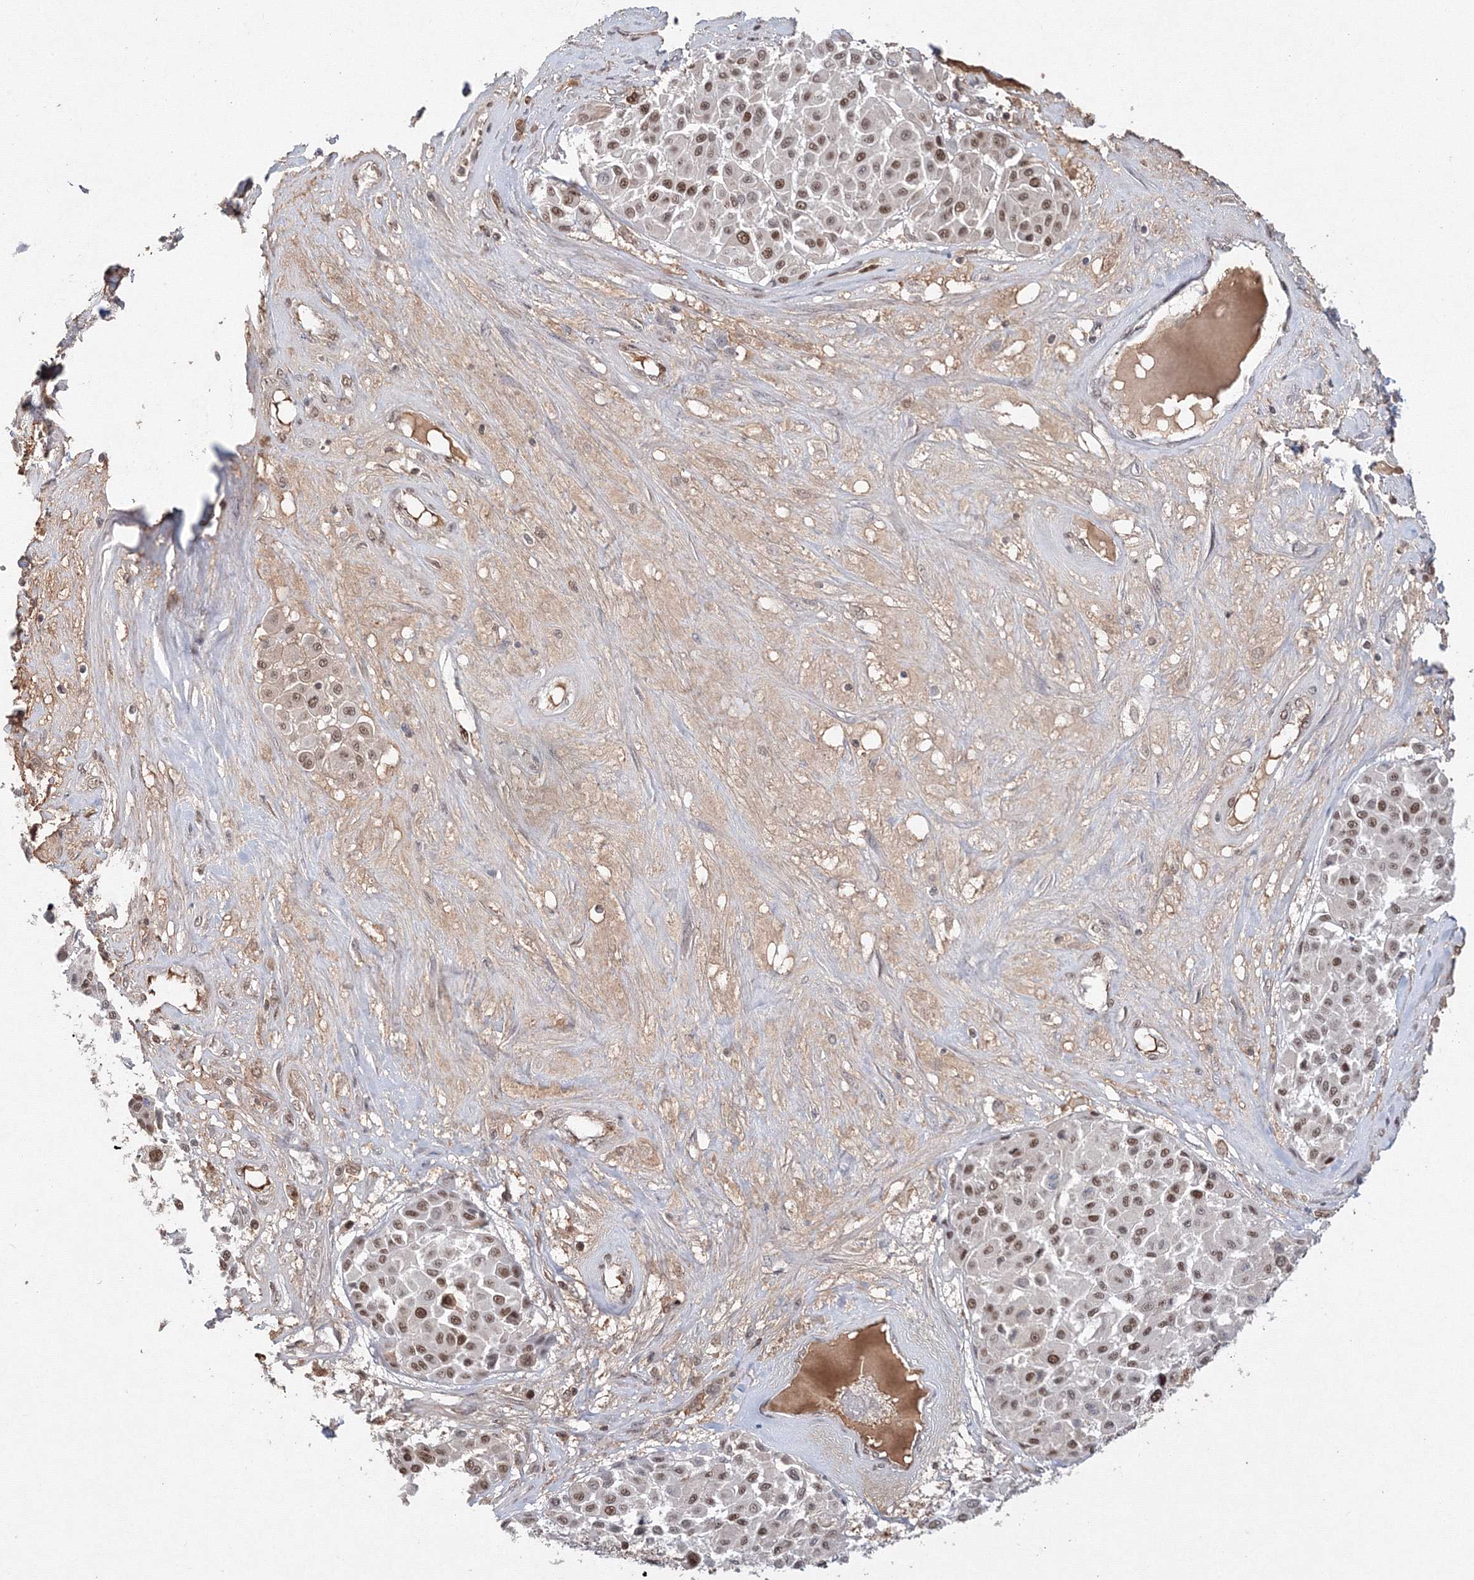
{"staining": {"intensity": "moderate", "quantity": "25%-75%", "location": "nuclear"}, "tissue": "melanoma", "cell_type": "Tumor cells", "image_type": "cancer", "snomed": [{"axis": "morphology", "description": "Malignant melanoma, Metastatic site"}, {"axis": "topography", "description": "Soft tissue"}], "caption": "A high-resolution image shows immunohistochemistry staining of melanoma, which reveals moderate nuclear staining in about 25%-75% of tumor cells. (Brightfield microscopy of DAB IHC at high magnification).", "gene": "IWS1", "patient": {"sex": "male", "age": 41}}